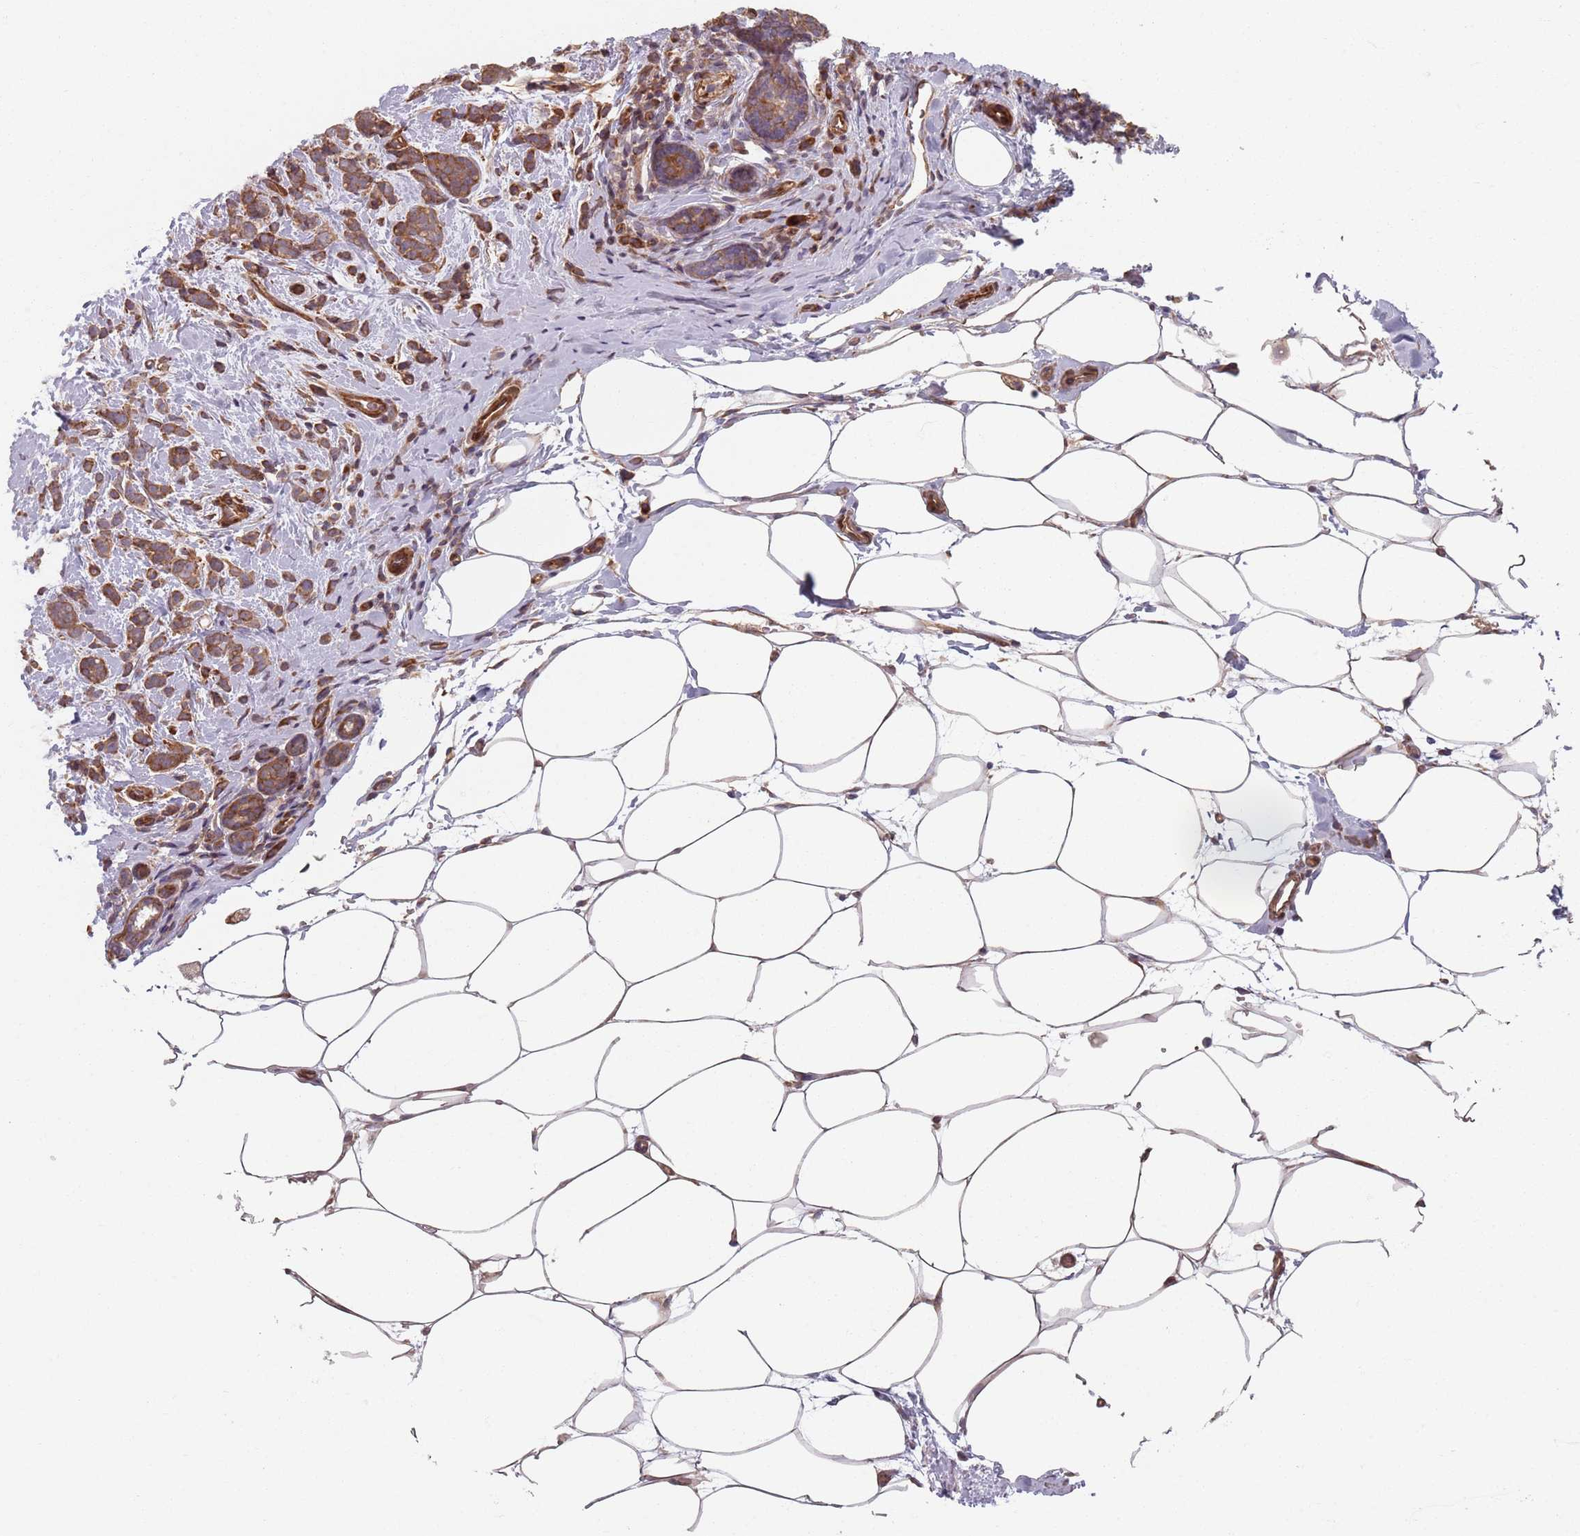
{"staining": {"intensity": "moderate", "quantity": ">75%", "location": "cytoplasmic/membranous"}, "tissue": "breast cancer", "cell_type": "Tumor cells", "image_type": "cancer", "snomed": [{"axis": "morphology", "description": "Lobular carcinoma"}, {"axis": "topography", "description": "Breast"}], "caption": "Immunohistochemical staining of human breast cancer (lobular carcinoma) shows moderate cytoplasmic/membranous protein staining in about >75% of tumor cells. (Brightfield microscopy of DAB IHC at high magnification).", "gene": "NOTCH3", "patient": {"sex": "female", "age": 58}}